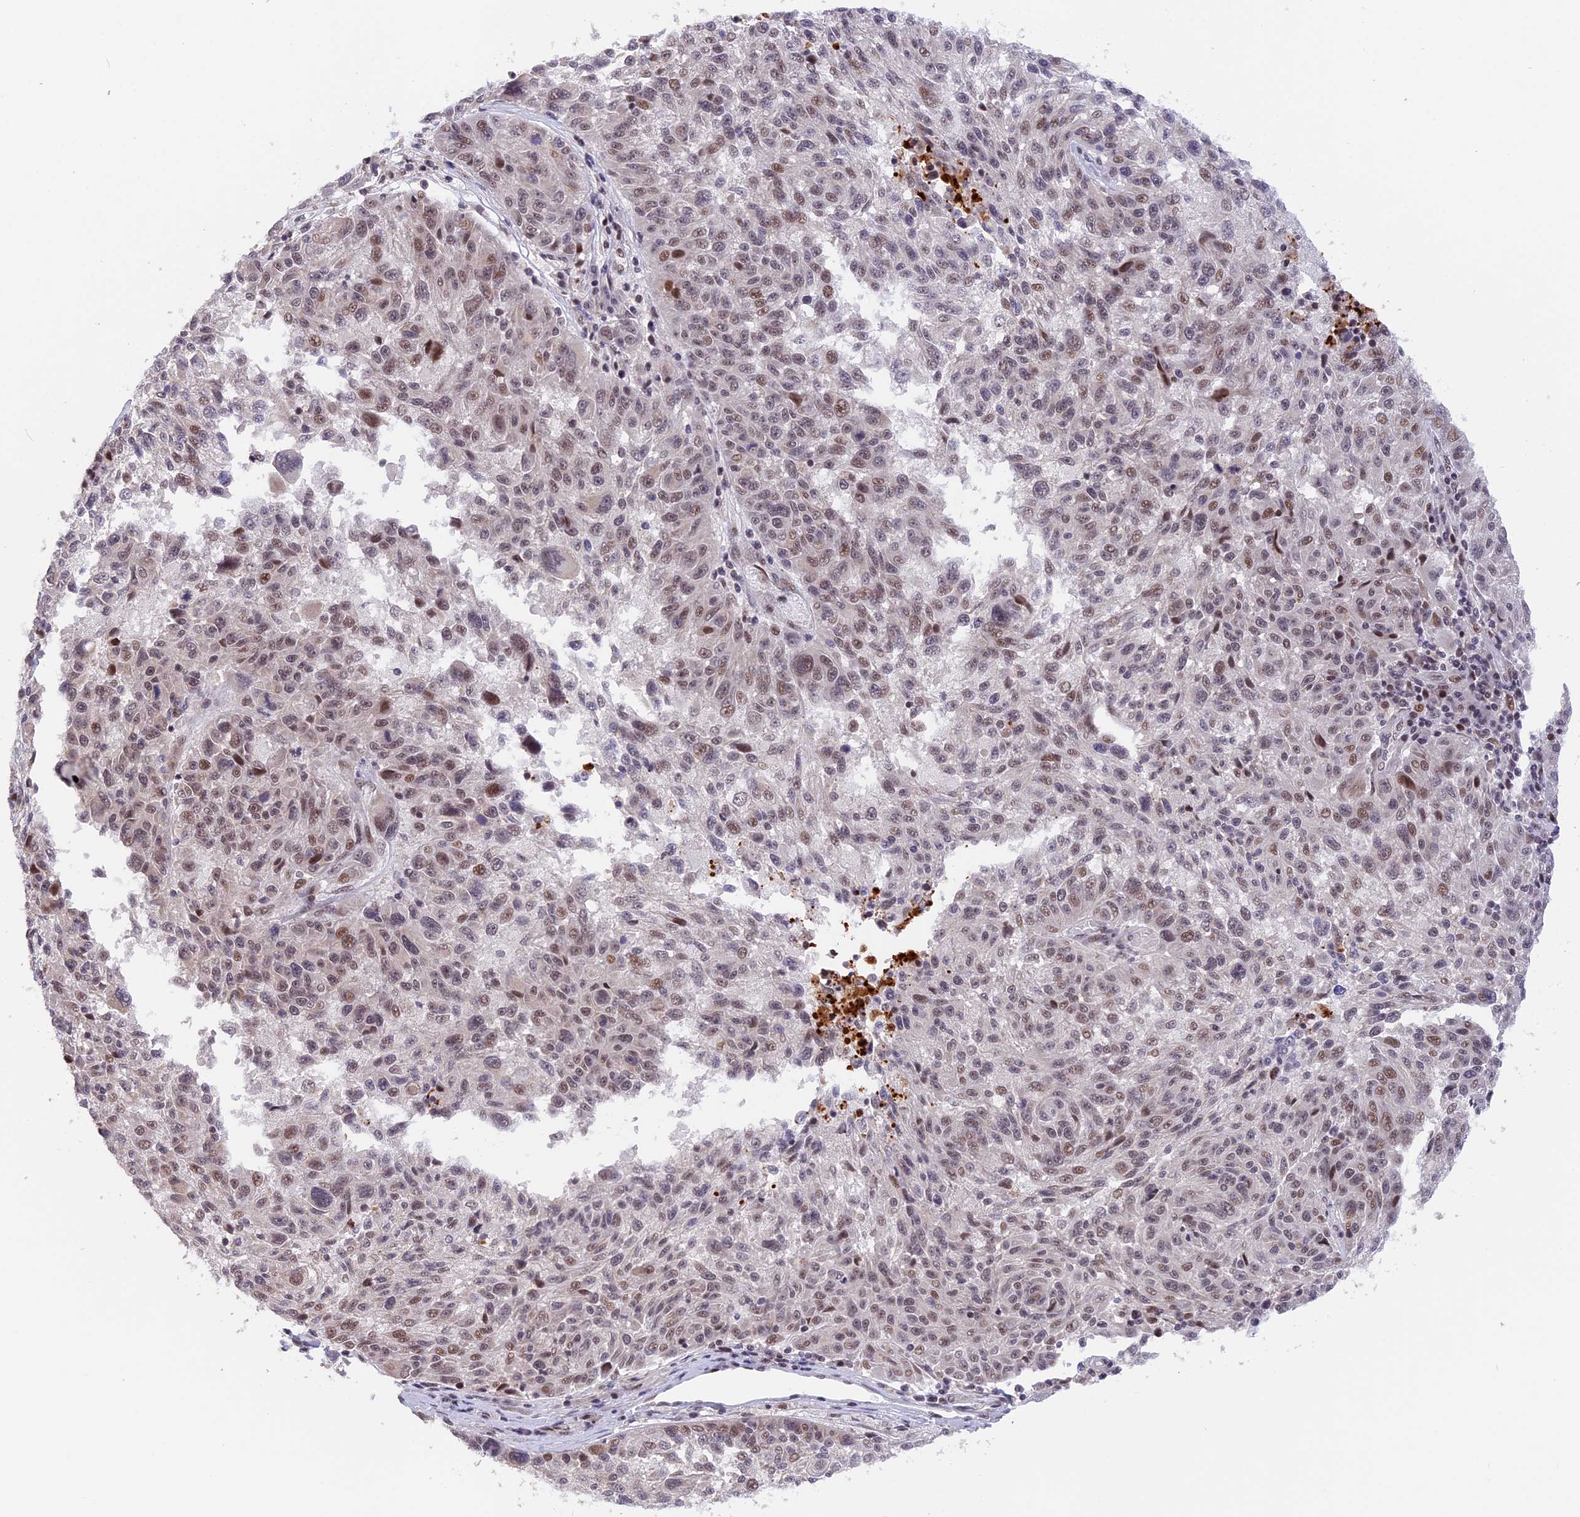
{"staining": {"intensity": "moderate", "quantity": "<25%", "location": "nuclear"}, "tissue": "melanoma", "cell_type": "Tumor cells", "image_type": "cancer", "snomed": [{"axis": "morphology", "description": "Malignant melanoma, NOS"}, {"axis": "topography", "description": "Skin"}], "caption": "Melanoma was stained to show a protein in brown. There is low levels of moderate nuclear positivity in approximately <25% of tumor cells.", "gene": "POLR2C", "patient": {"sex": "male", "age": 53}}